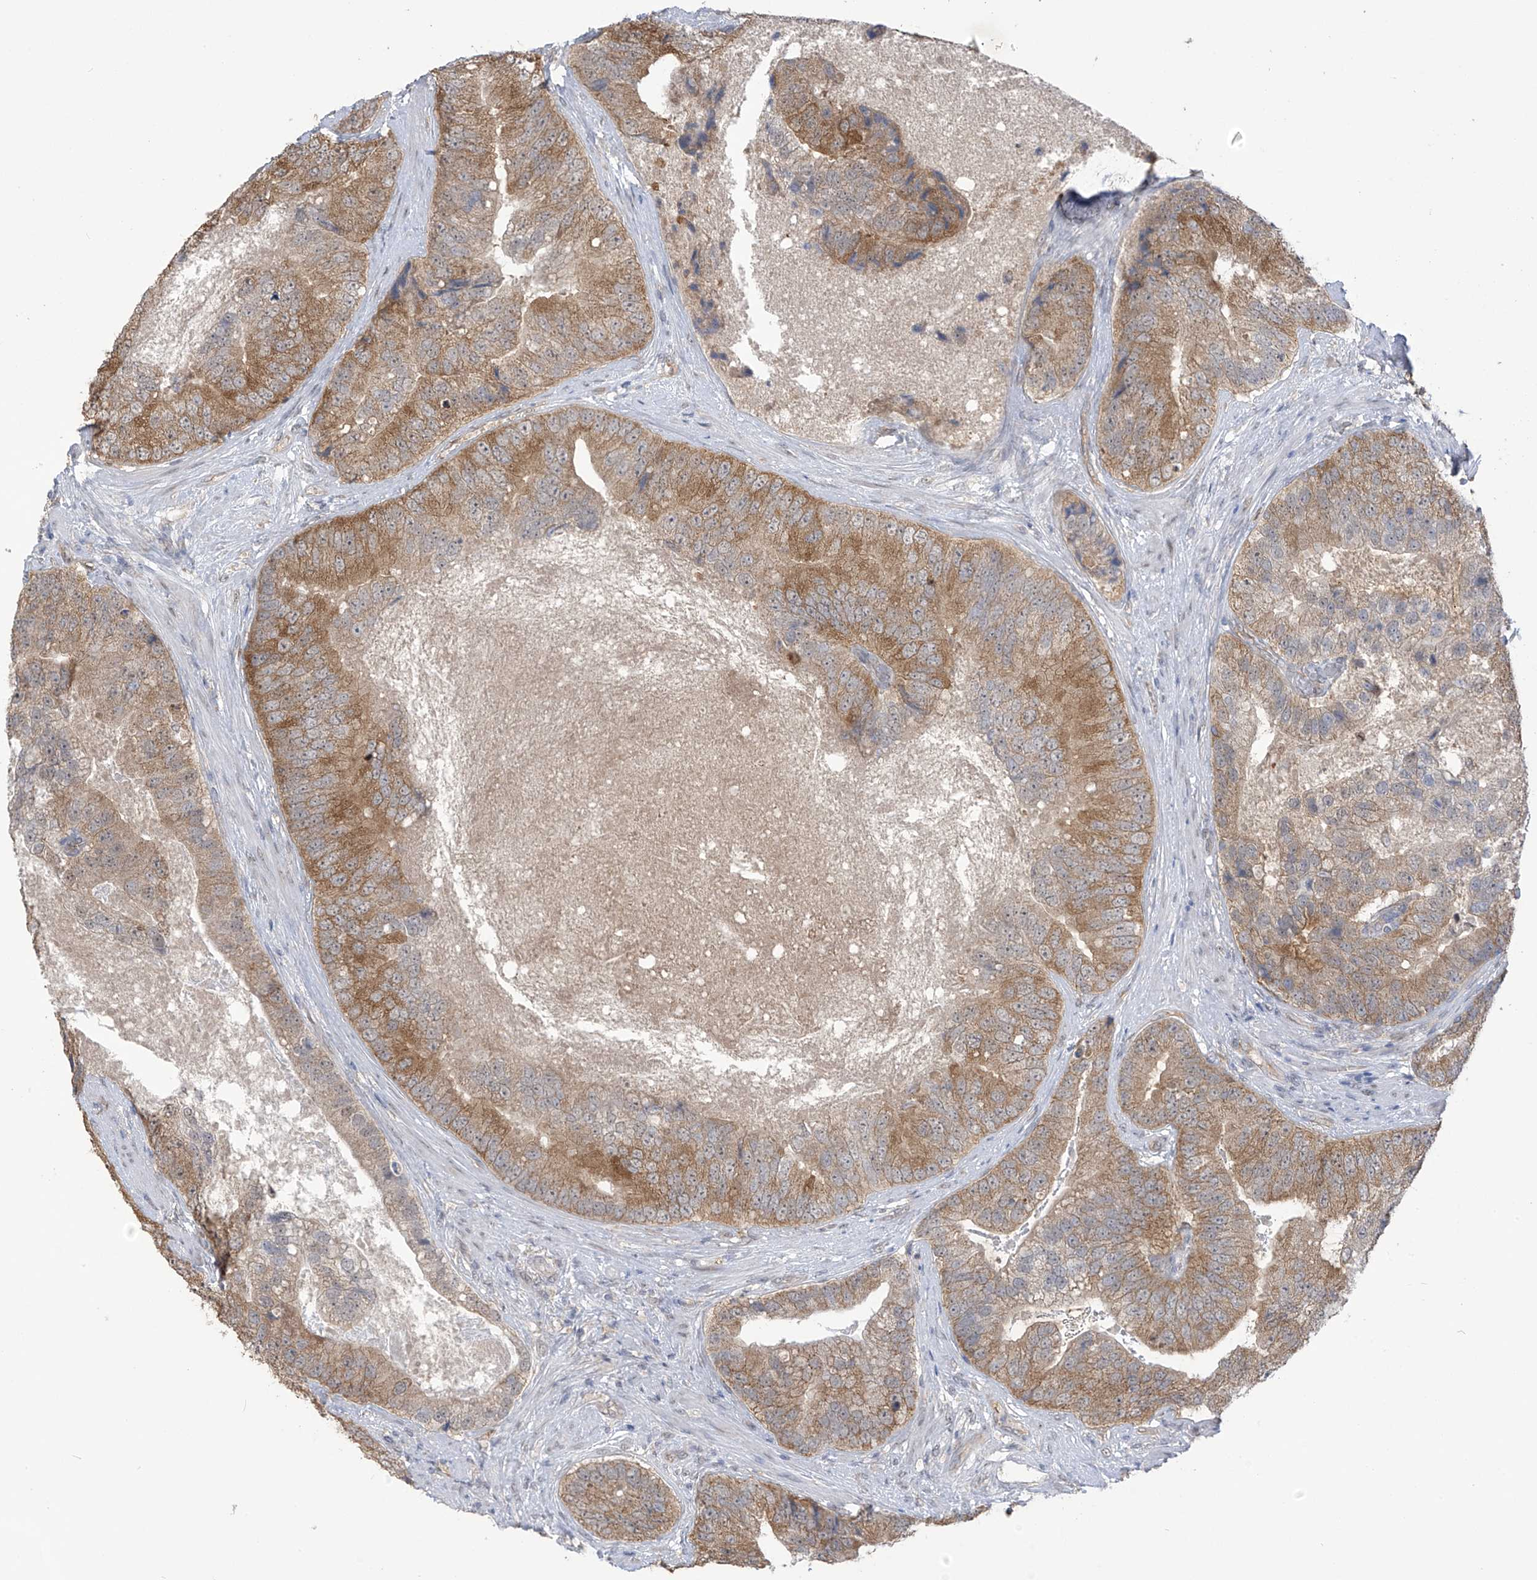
{"staining": {"intensity": "moderate", "quantity": ">75%", "location": "cytoplasmic/membranous"}, "tissue": "prostate cancer", "cell_type": "Tumor cells", "image_type": "cancer", "snomed": [{"axis": "morphology", "description": "Adenocarcinoma, High grade"}, {"axis": "topography", "description": "Prostate"}], "caption": "Brown immunohistochemical staining in prostate high-grade adenocarcinoma shows moderate cytoplasmic/membranous positivity in approximately >75% of tumor cells.", "gene": "KIAA1522", "patient": {"sex": "male", "age": 70}}